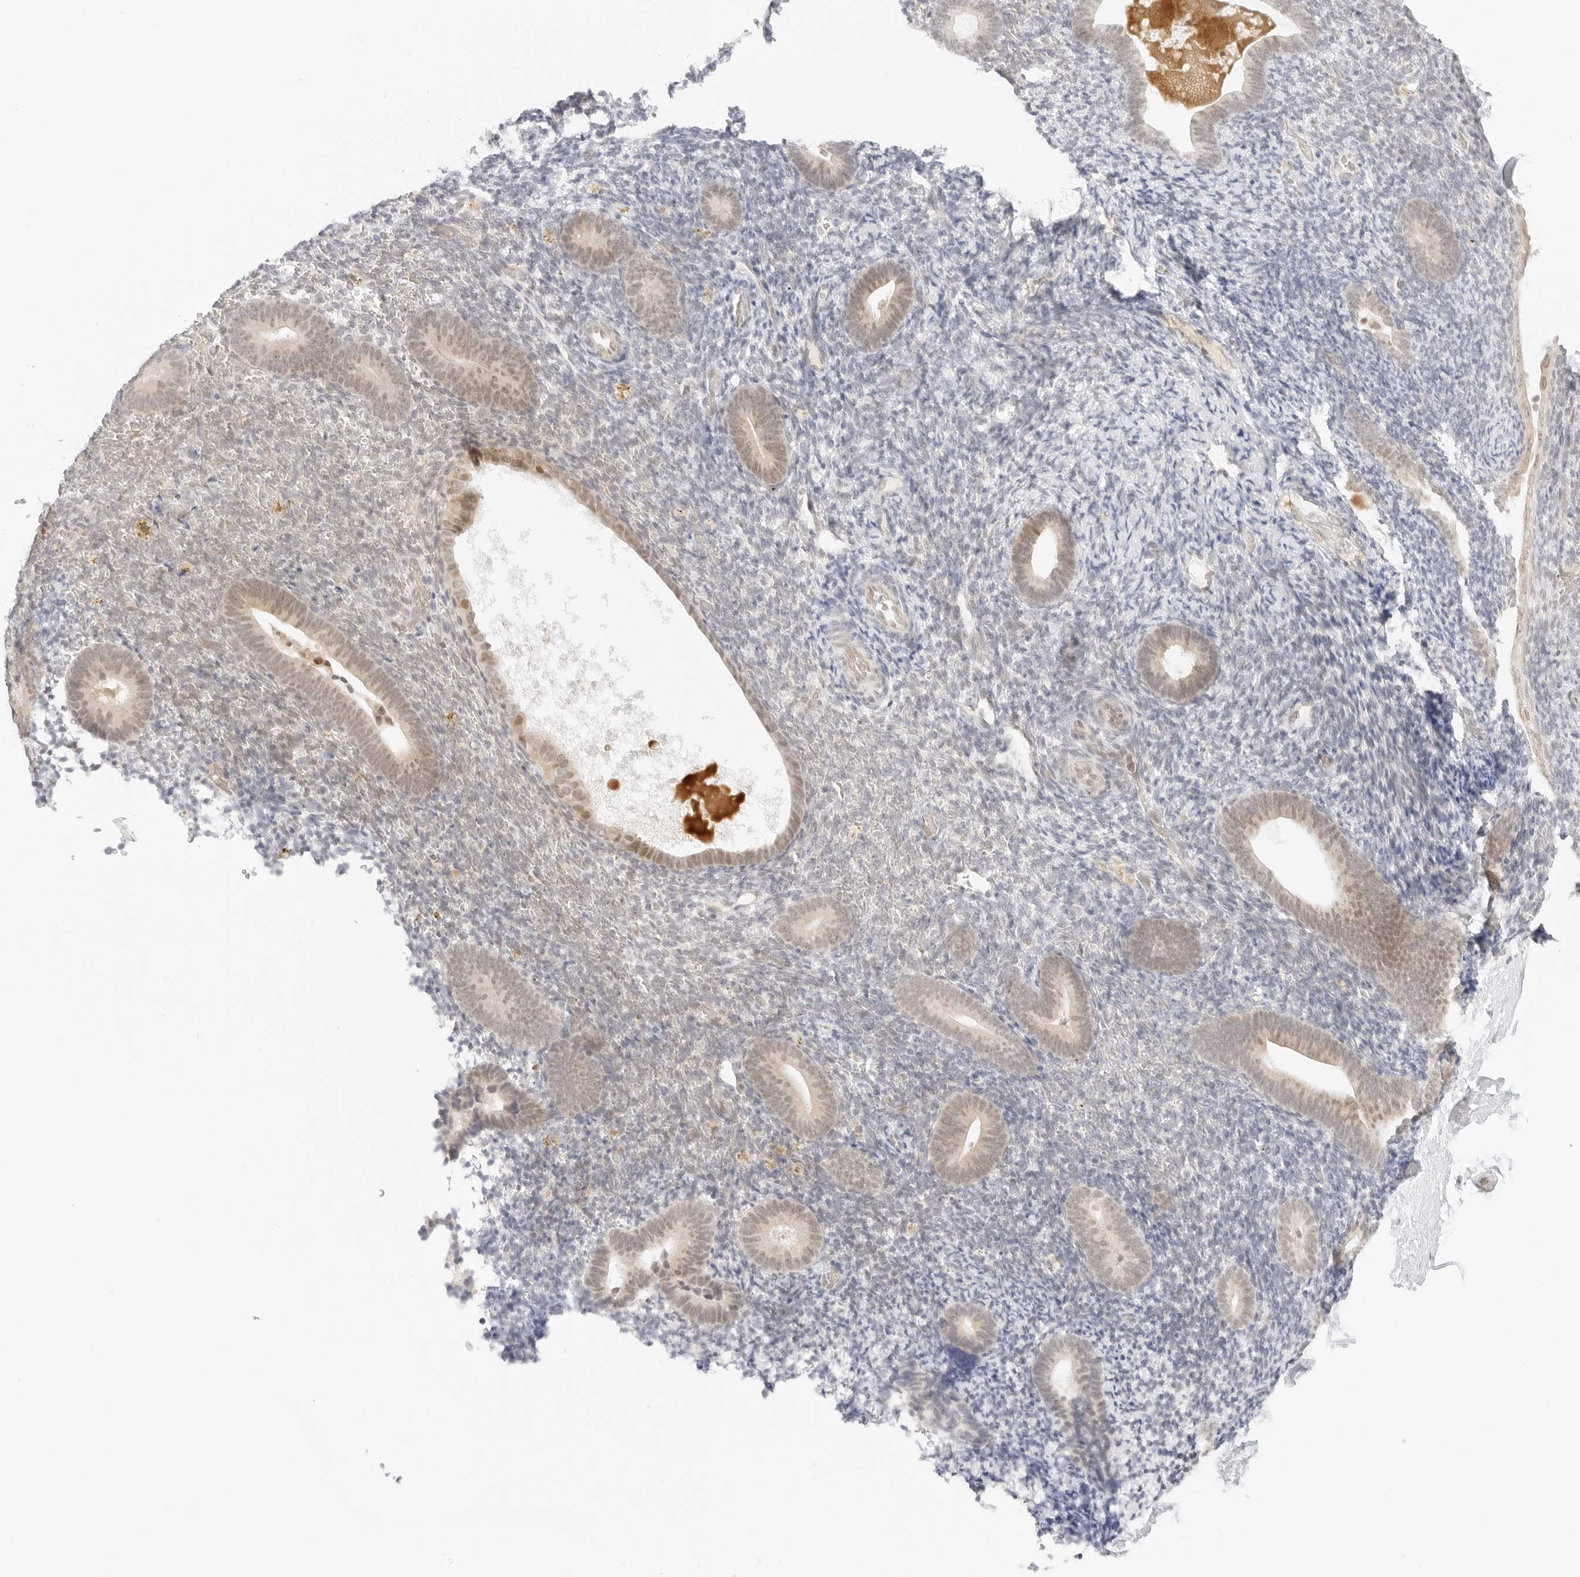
{"staining": {"intensity": "negative", "quantity": "none", "location": "none"}, "tissue": "endometrium", "cell_type": "Cells in endometrial stroma", "image_type": "normal", "snomed": [{"axis": "morphology", "description": "Normal tissue, NOS"}, {"axis": "topography", "description": "Endometrium"}], "caption": "The image demonstrates no significant expression in cells in endometrial stroma of endometrium. Nuclei are stained in blue.", "gene": "POLR3C", "patient": {"sex": "female", "age": 51}}